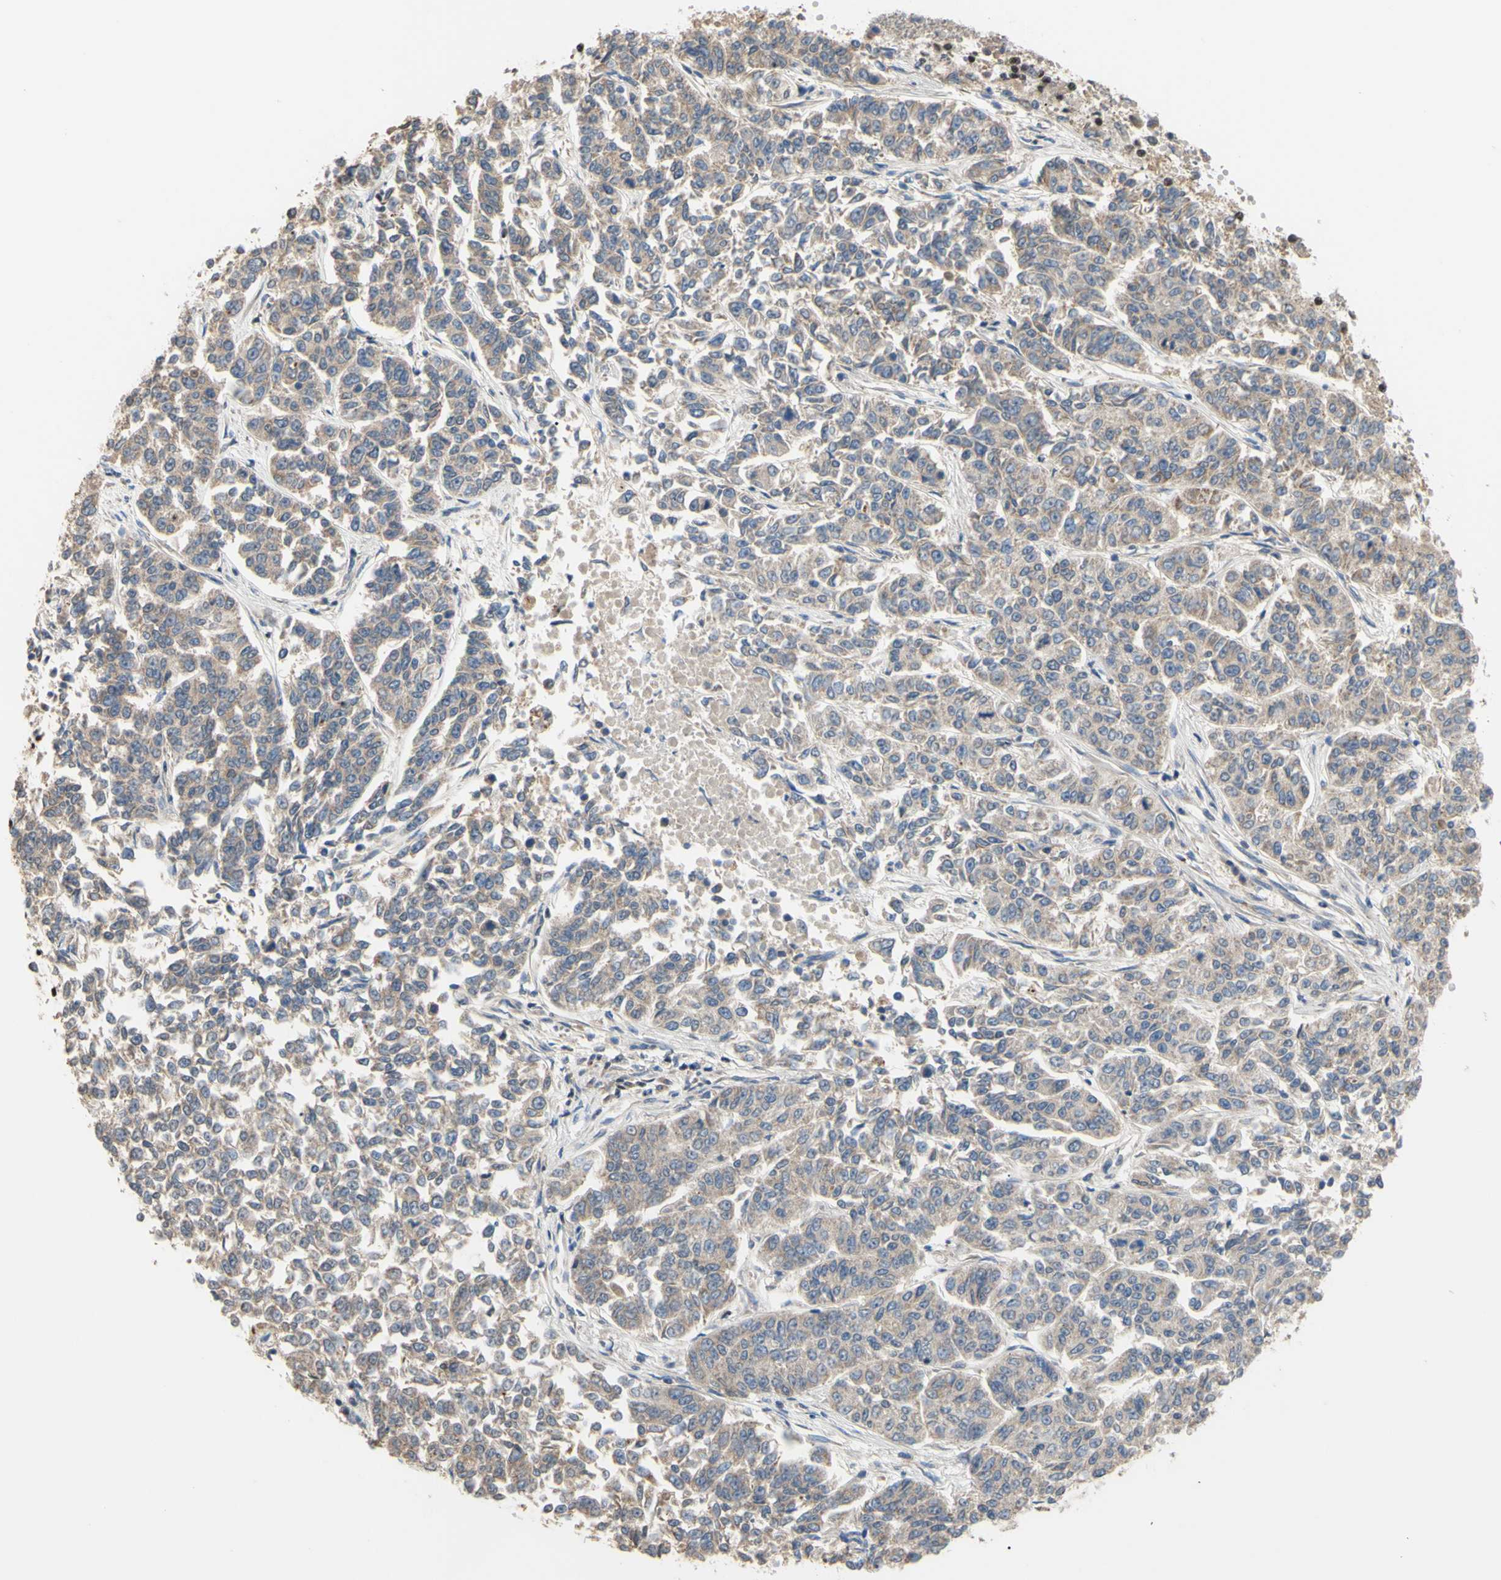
{"staining": {"intensity": "weak", "quantity": ">75%", "location": "cytoplasmic/membranous"}, "tissue": "lung cancer", "cell_type": "Tumor cells", "image_type": "cancer", "snomed": [{"axis": "morphology", "description": "Adenocarcinoma, NOS"}, {"axis": "topography", "description": "Lung"}], "caption": "Immunohistochemical staining of lung cancer (adenocarcinoma) demonstrates low levels of weak cytoplasmic/membranous protein staining in approximately >75% of tumor cells.", "gene": "SP4", "patient": {"sex": "male", "age": 84}}